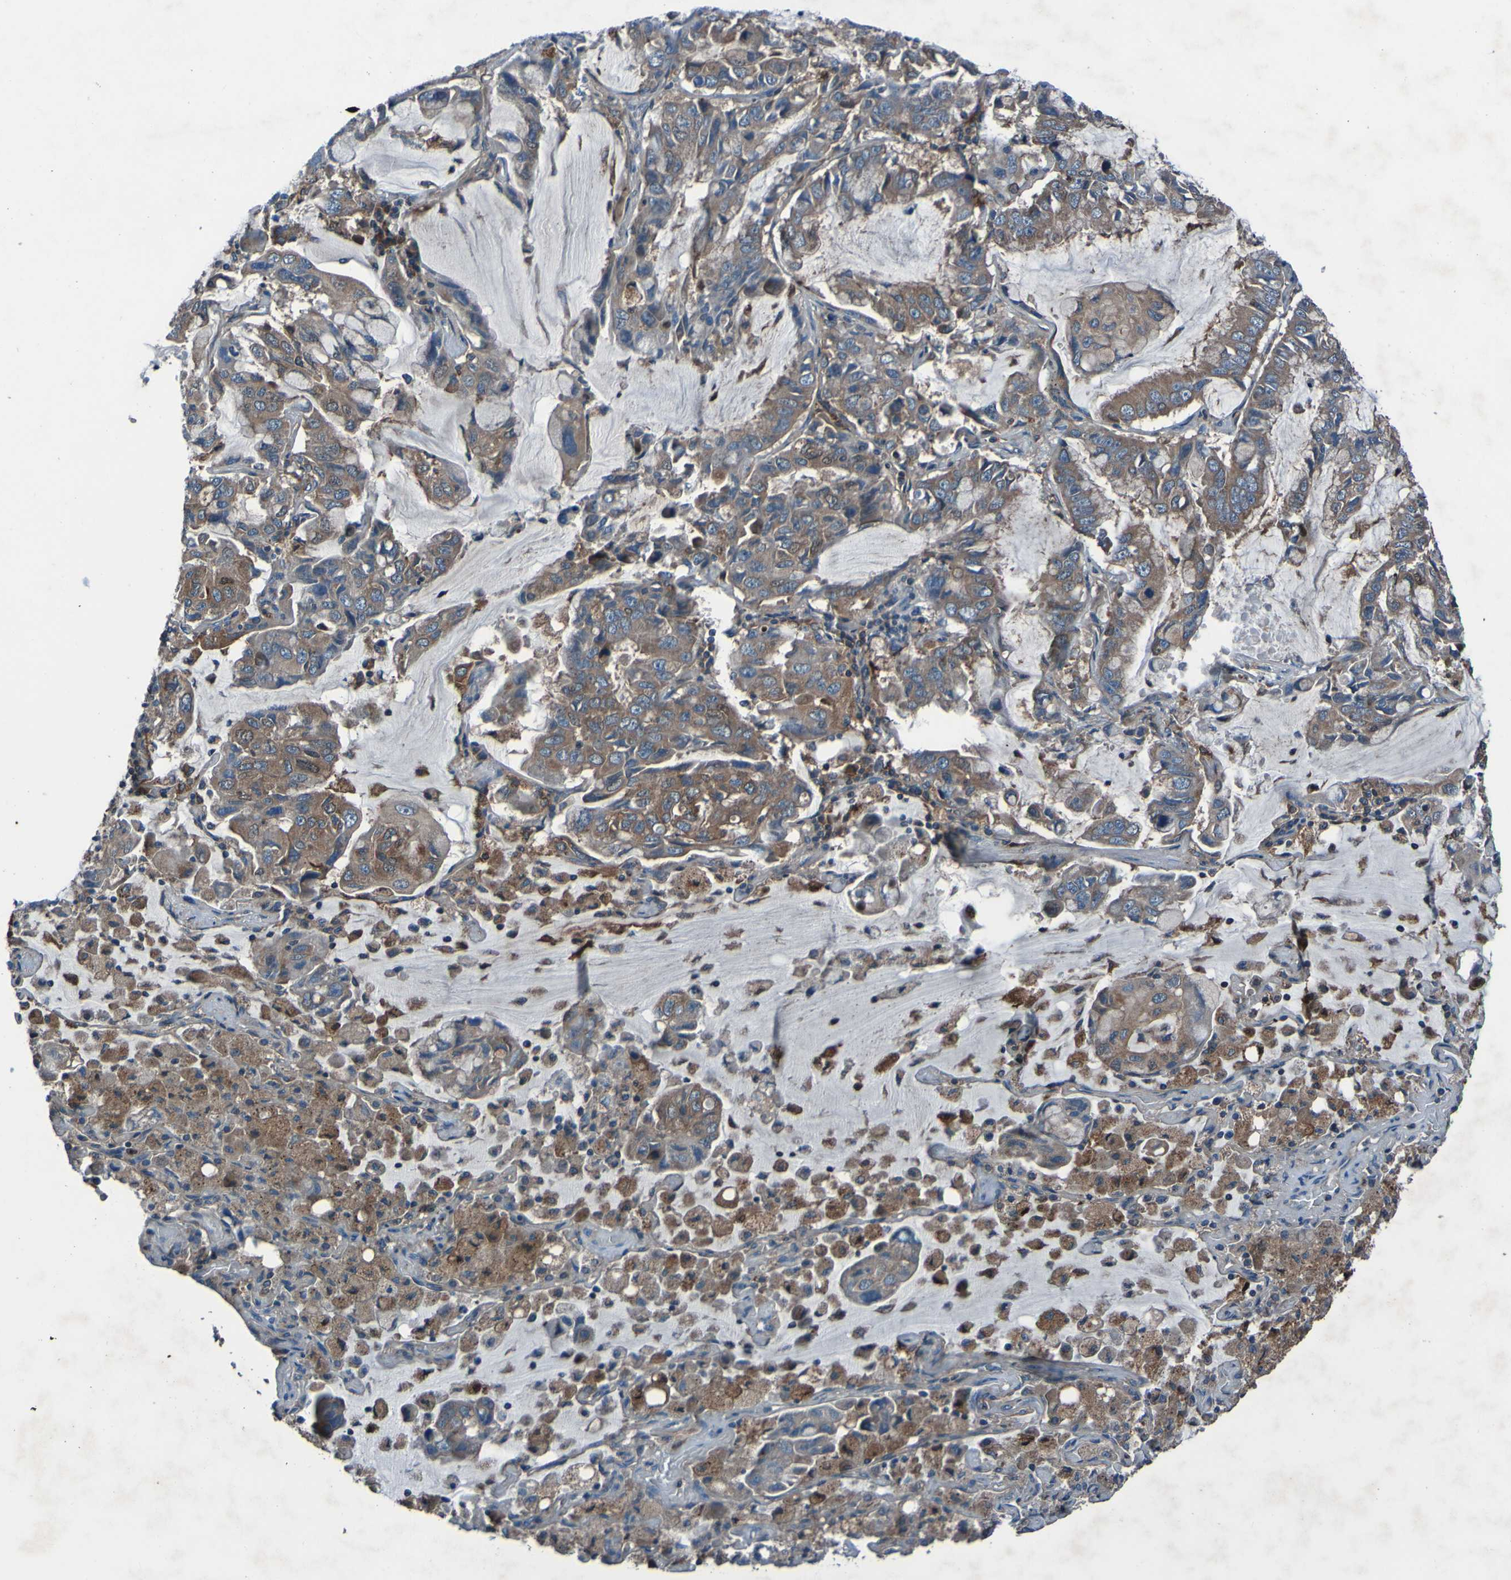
{"staining": {"intensity": "moderate", "quantity": ">75%", "location": "cytoplasmic/membranous"}, "tissue": "lung cancer", "cell_type": "Tumor cells", "image_type": "cancer", "snomed": [{"axis": "morphology", "description": "Adenocarcinoma, NOS"}, {"axis": "topography", "description": "Lung"}], "caption": "A photomicrograph of lung cancer (adenocarcinoma) stained for a protein shows moderate cytoplasmic/membranous brown staining in tumor cells. (Brightfield microscopy of DAB IHC at high magnification).", "gene": "RAB5B", "patient": {"sex": "male", "age": 64}}